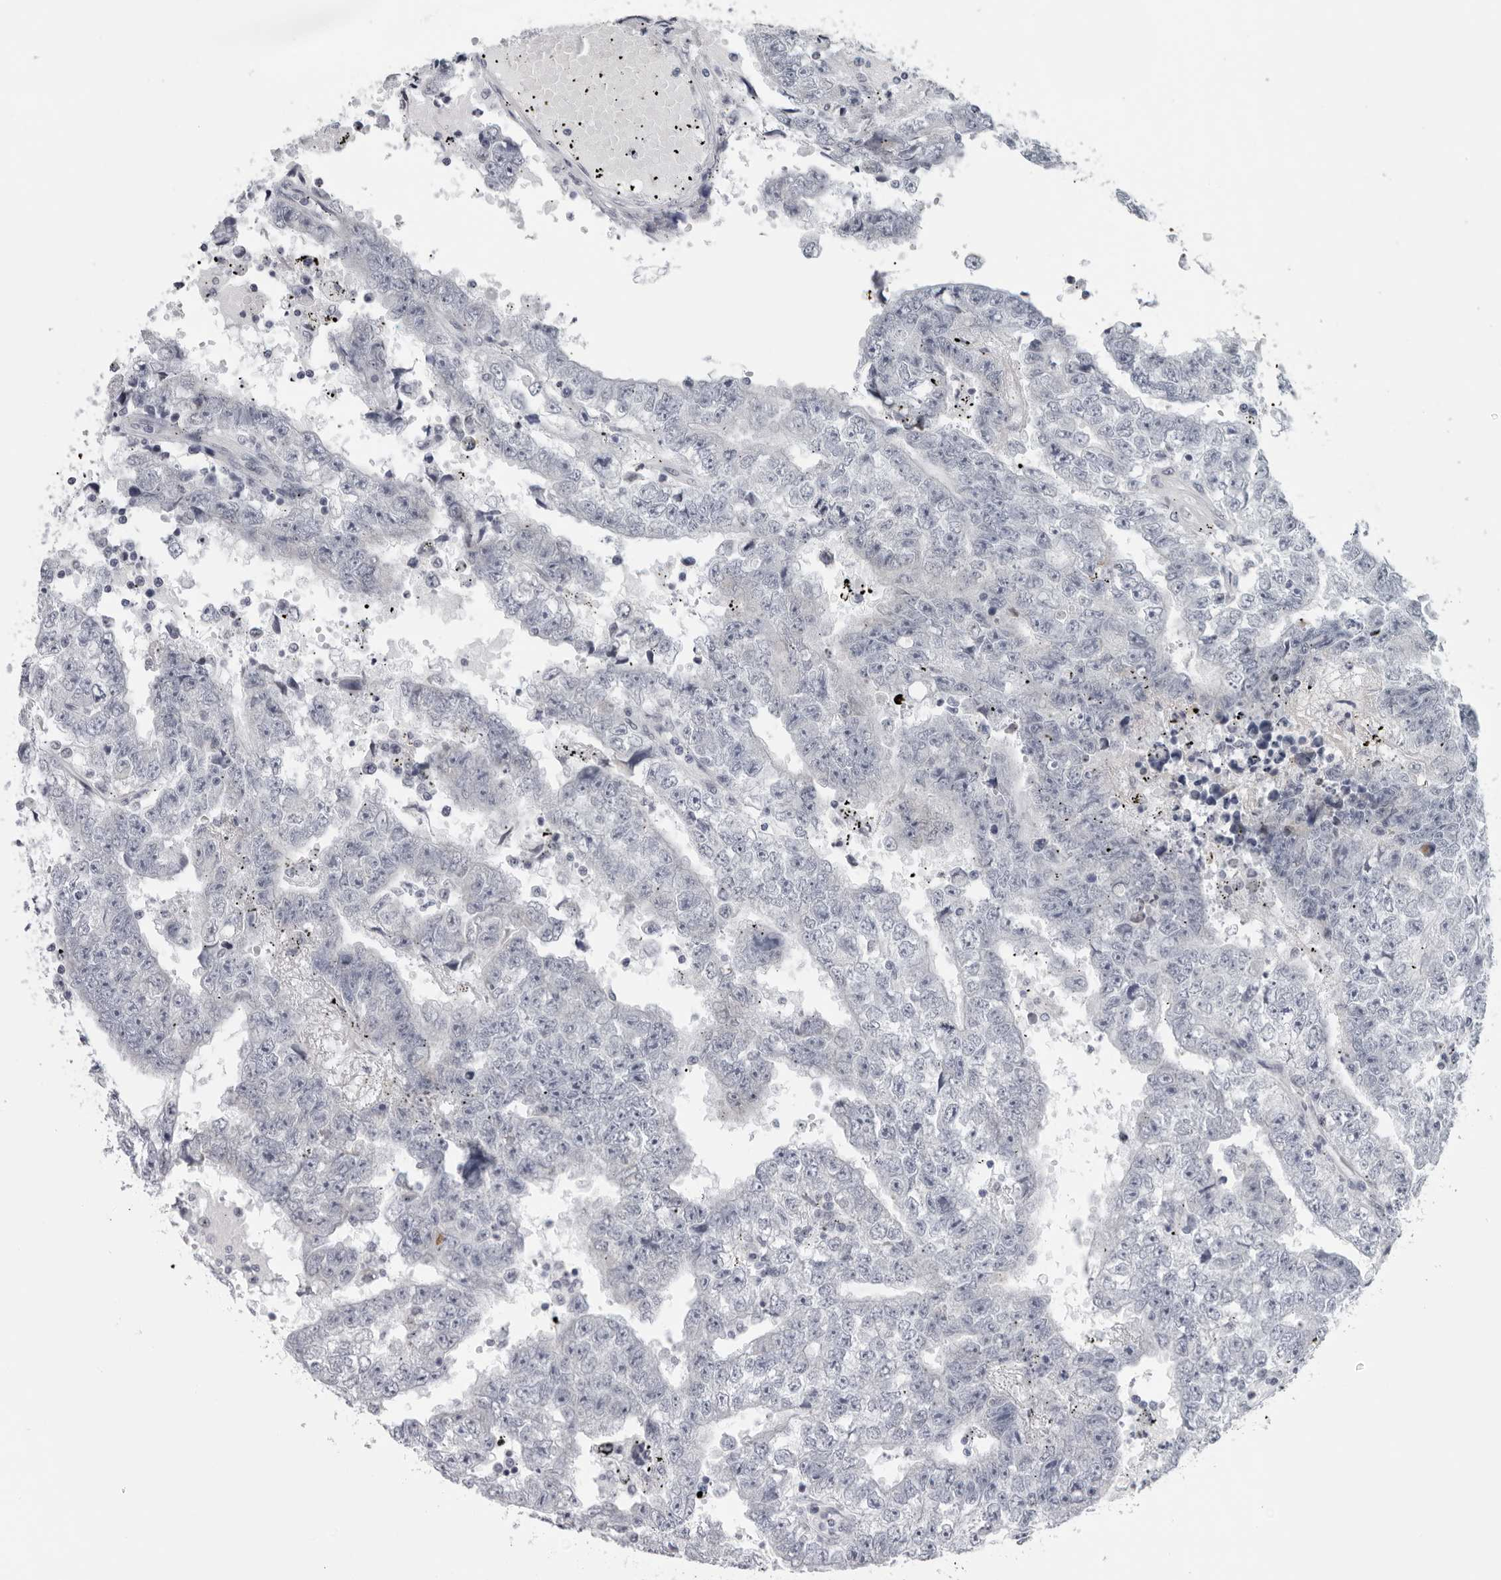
{"staining": {"intensity": "negative", "quantity": "none", "location": "none"}, "tissue": "testis cancer", "cell_type": "Tumor cells", "image_type": "cancer", "snomed": [{"axis": "morphology", "description": "Carcinoma, Embryonal, NOS"}, {"axis": "topography", "description": "Testis"}], "caption": "Tumor cells are negative for brown protein staining in testis embryonal carcinoma. The staining was performed using DAB (3,3'-diaminobenzidine) to visualize the protein expression in brown, while the nuclei were stained in blue with hematoxylin (Magnification: 20x).", "gene": "CPT2", "patient": {"sex": "male", "age": 25}}